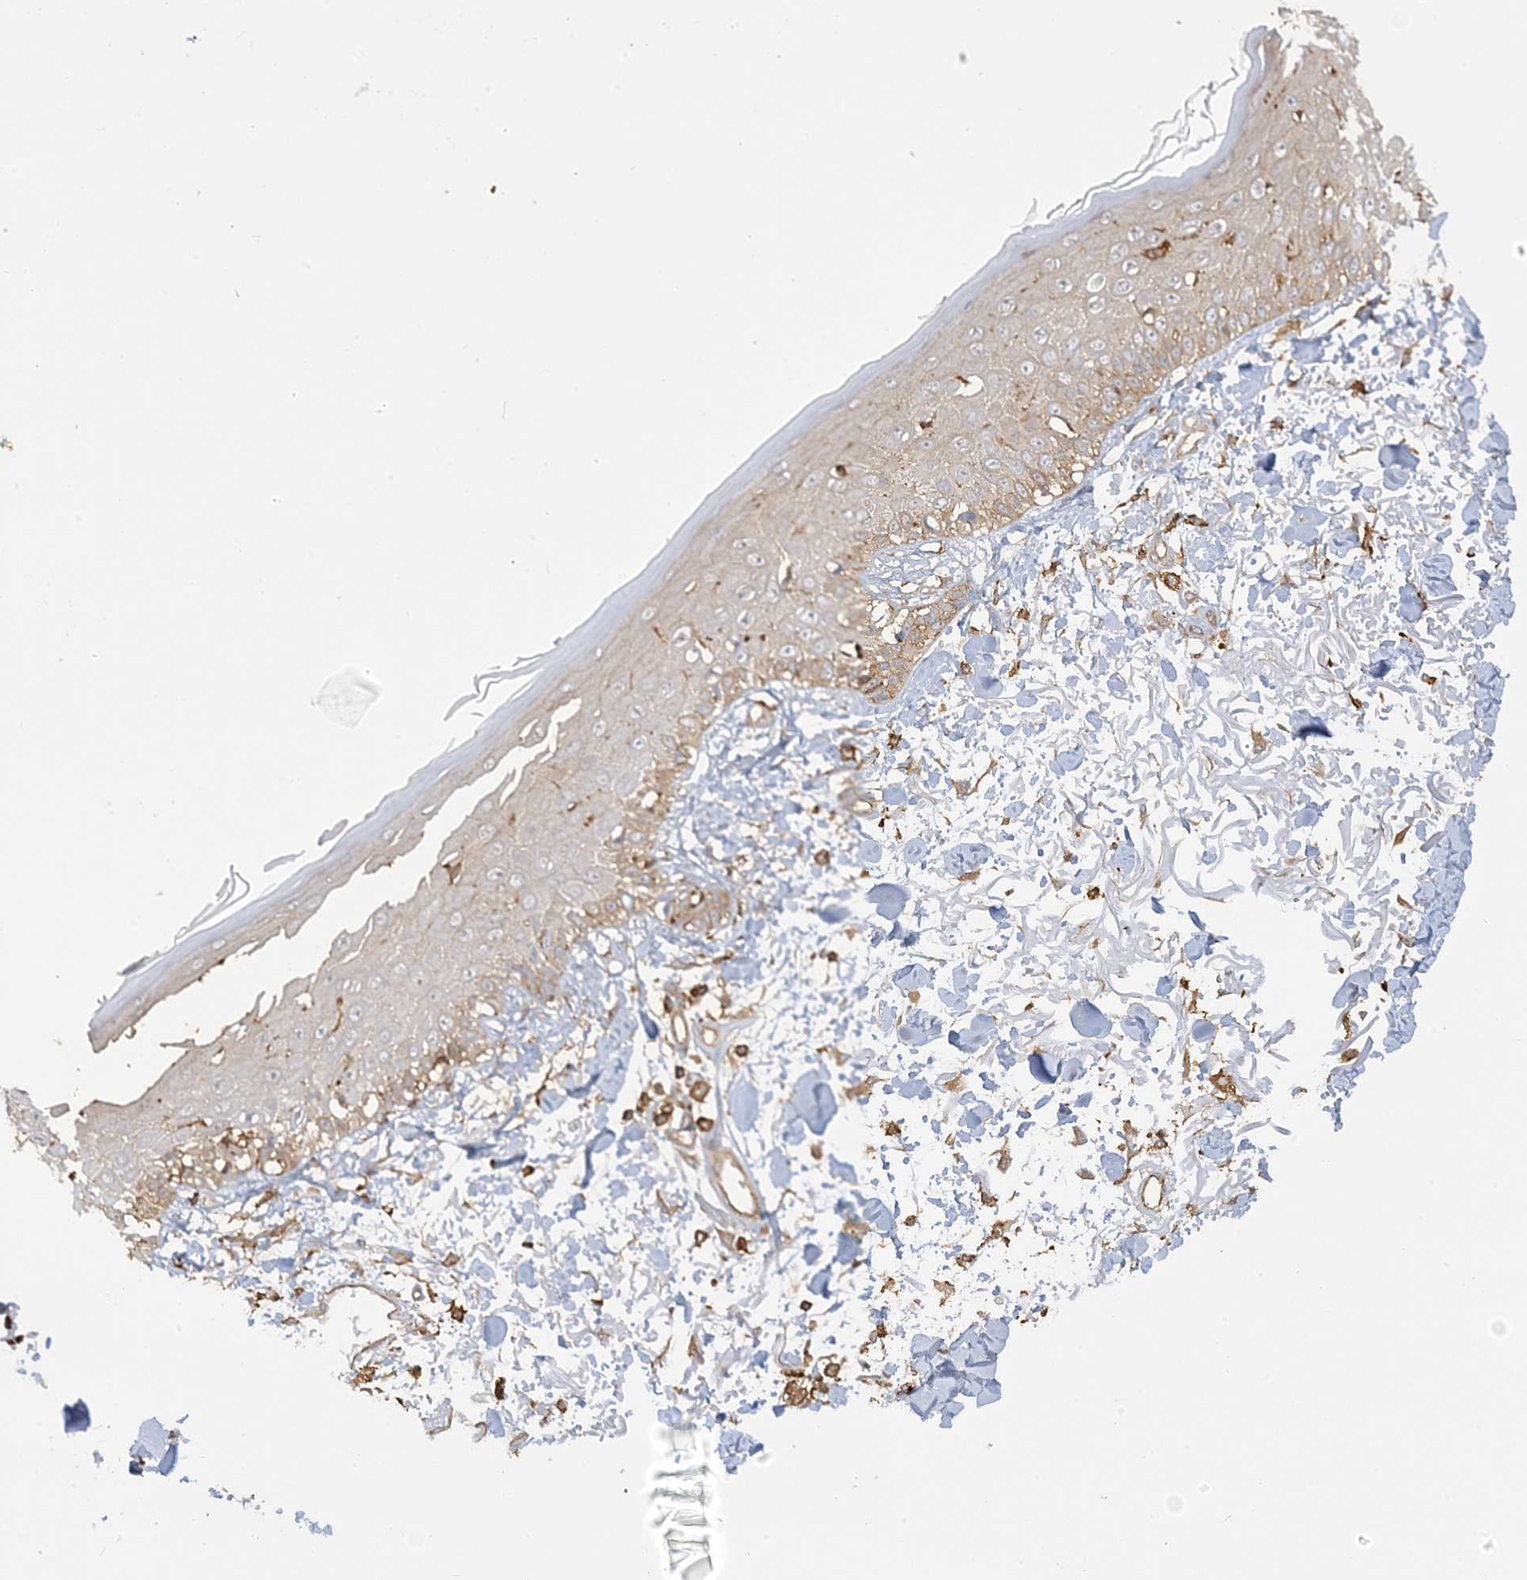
{"staining": {"intensity": "moderate", "quantity": ">75%", "location": "cytoplasmic/membranous"}, "tissue": "skin", "cell_type": "Fibroblasts", "image_type": "normal", "snomed": [{"axis": "morphology", "description": "Normal tissue, NOS"}, {"axis": "morphology", "description": "Squamous cell carcinoma, NOS"}, {"axis": "topography", "description": "Skin"}, {"axis": "topography", "description": "Peripheral nerve tissue"}], "caption": "Immunohistochemical staining of unremarkable skin displays medium levels of moderate cytoplasmic/membranous expression in about >75% of fibroblasts.", "gene": "CAPZB", "patient": {"sex": "male", "age": 83}}